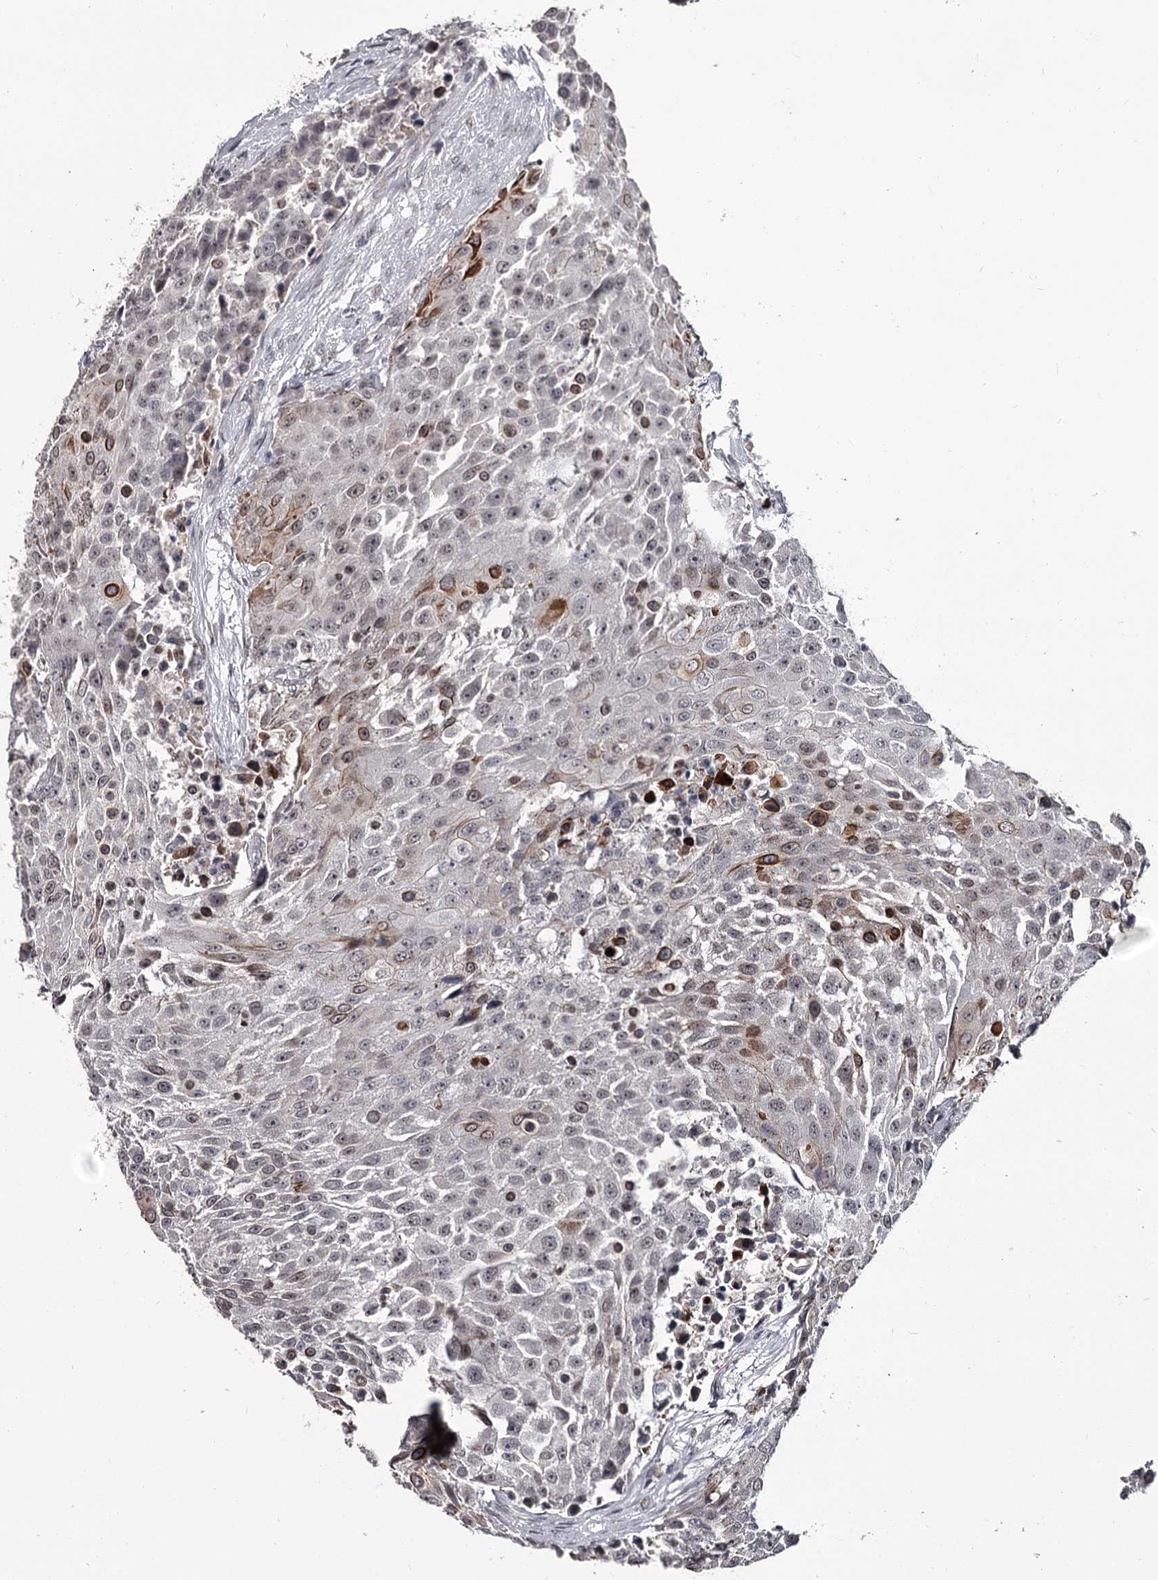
{"staining": {"intensity": "weak", "quantity": ">75%", "location": "nuclear"}, "tissue": "urothelial cancer", "cell_type": "Tumor cells", "image_type": "cancer", "snomed": [{"axis": "morphology", "description": "Urothelial carcinoma, High grade"}, {"axis": "topography", "description": "Urinary bladder"}], "caption": "Protein expression analysis of human urothelial cancer reveals weak nuclear staining in approximately >75% of tumor cells. (Brightfield microscopy of DAB IHC at high magnification).", "gene": "PRPF40B", "patient": {"sex": "female", "age": 63}}